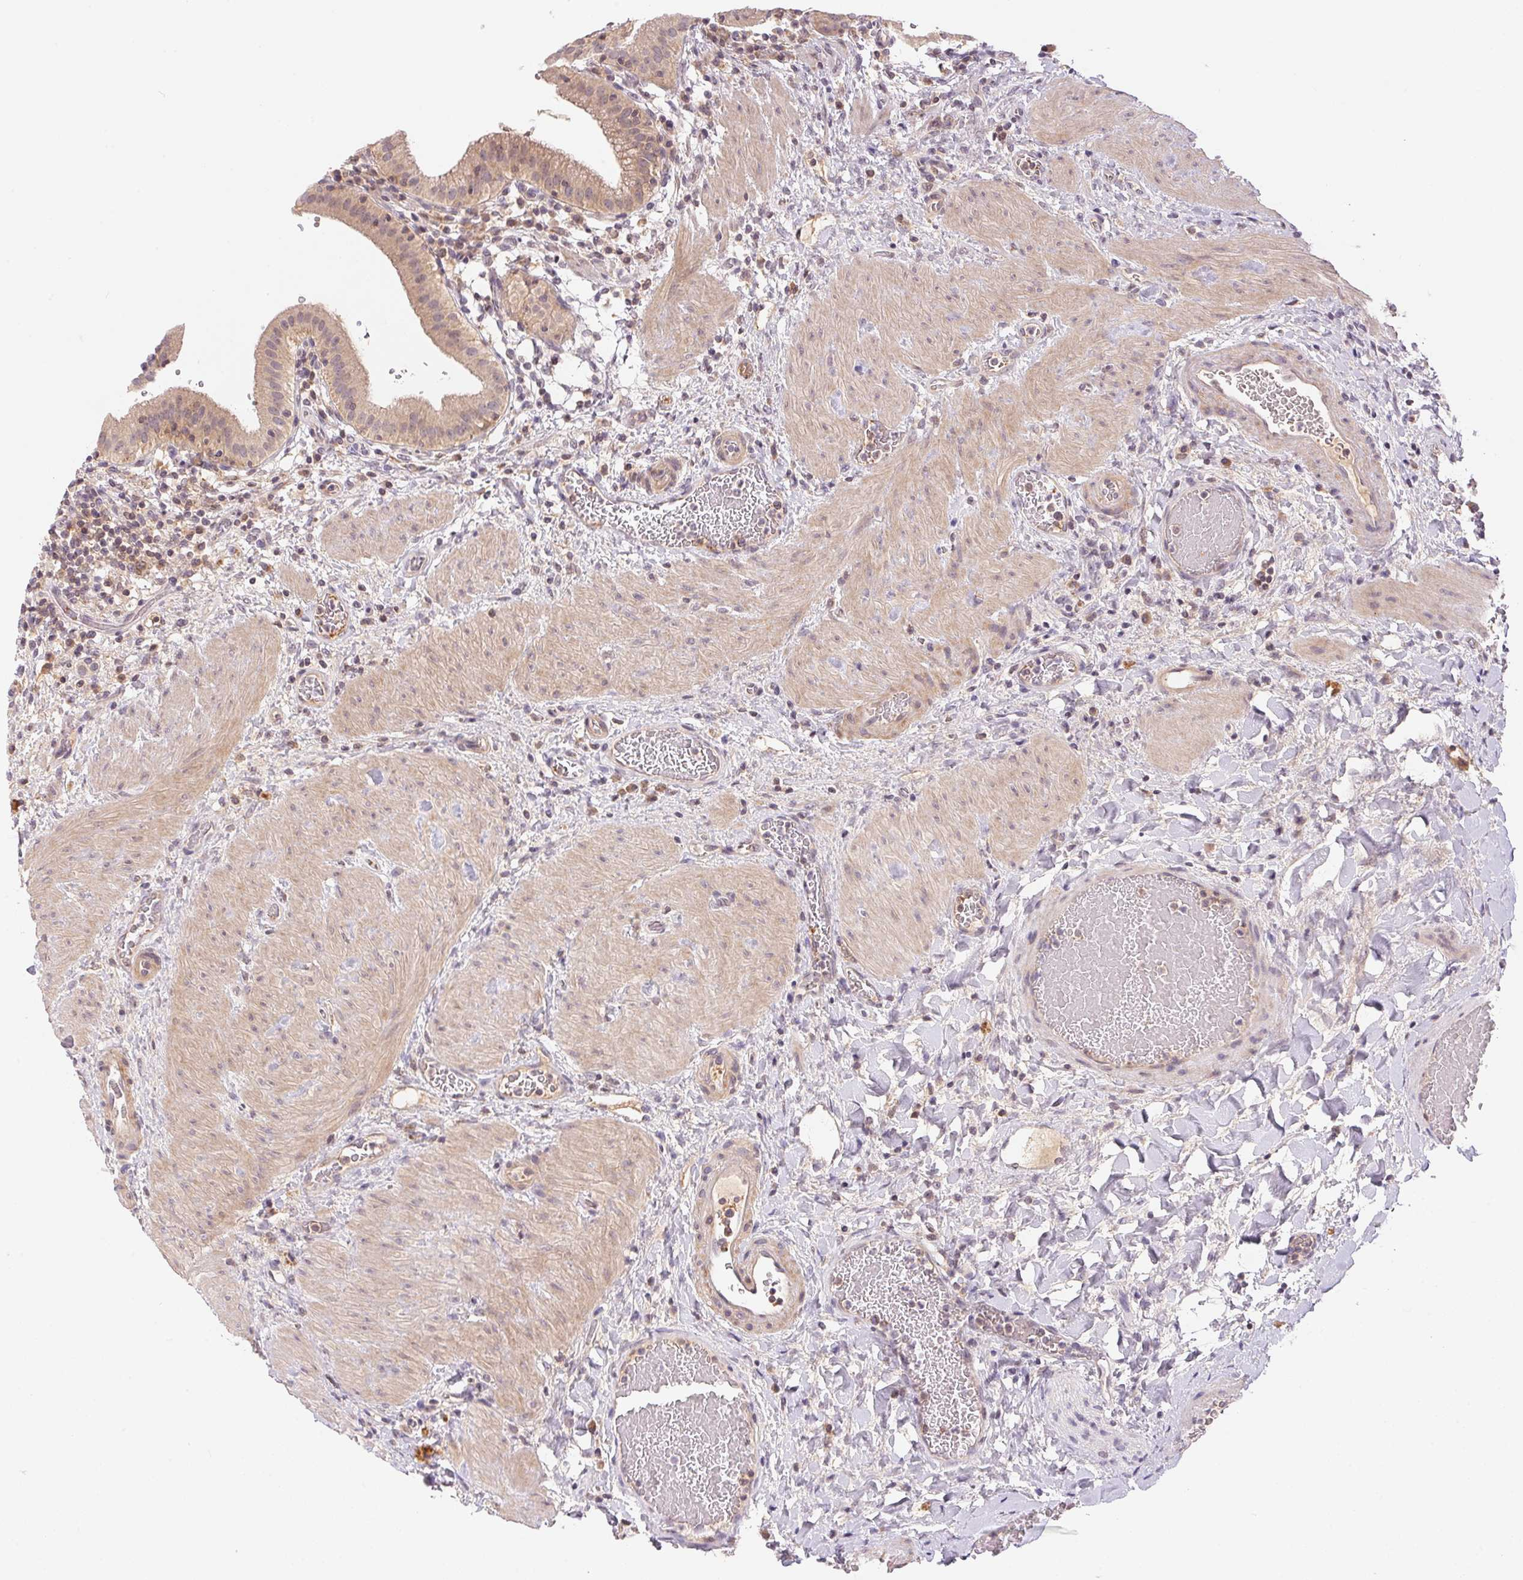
{"staining": {"intensity": "weak", "quantity": ">75%", "location": "cytoplasmic/membranous"}, "tissue": "gallbladder", "cell_type": "Glandular cells", "image_type": "normal", "snomed": [{"axis": "morphology", "description": "Normal tissue, NOS"}, {"axis": "topography", "description": "Gallbladder"}], "caption": "Immunohistochemical staining of unremarkable gallbladder reveals weak cytoplasmic/membranous protein expression in approximately >75% of glandular cells.", "gene": "BNIP5", "patient": {"sex": "male", "age": 26}}